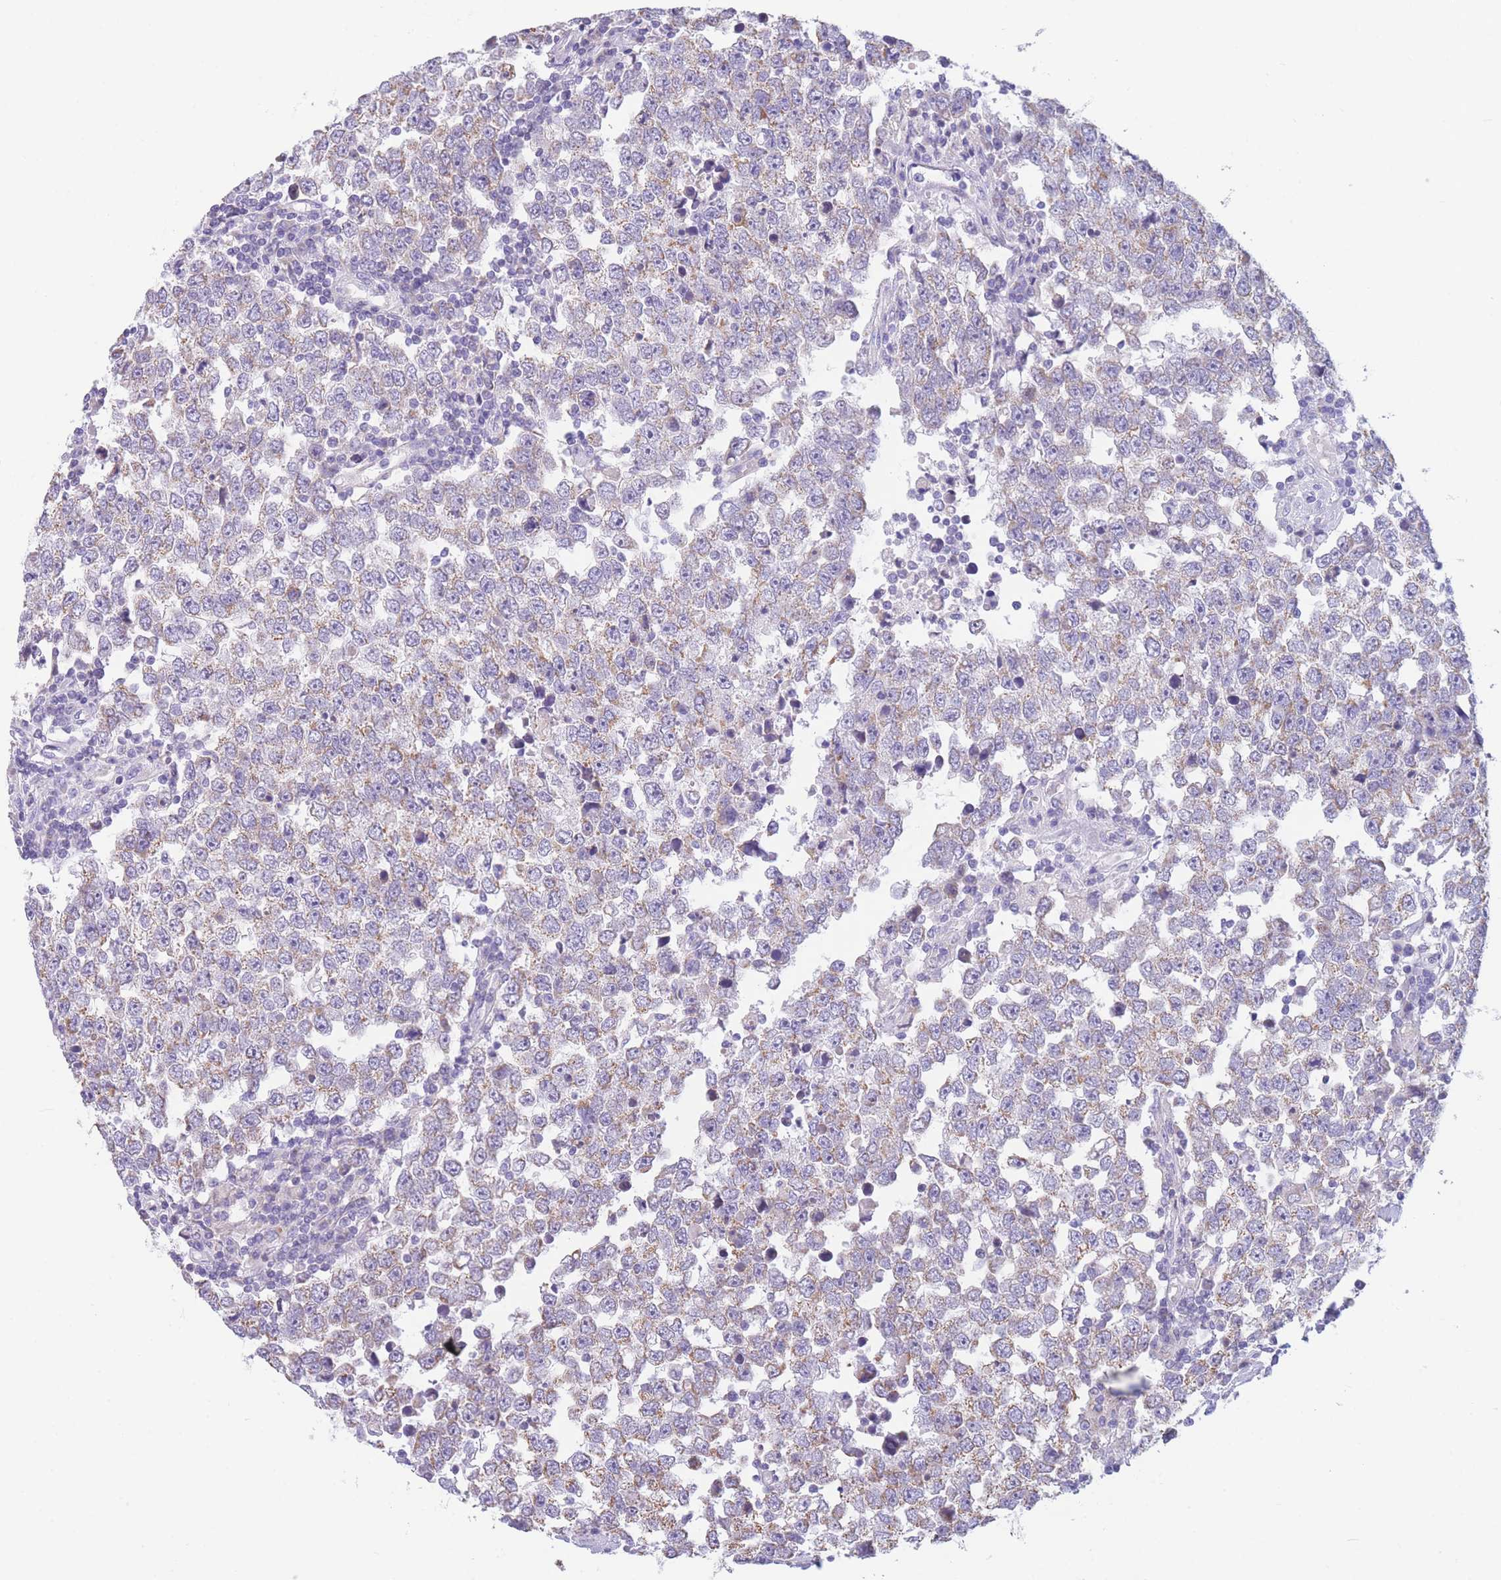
{"staining": {"intensity": "weak", "quantity": "25%-75%", "location": "cytoplasmic/membranous"}, "tissue": "testis cancer", "cell_type": "Tumor cells", "image_type": "cancer", "snomed": [{"axis": "morphology", "description": "Seminoma, NOS"}, {"axis": "morphology", "description": "Carcinoma, Embryonal, NOS"}, {"axis": "topography", "description": "Testis"}], "caption": "About 25%-75% of tumor cells in testis cancer (embryonal carcinoma) show weak cytoplasmic/membranous protein staining as visualized by brown immunohistochemical staining.", "gene": "DHRS11", "patient": {"sex": "male", "age": 28}}